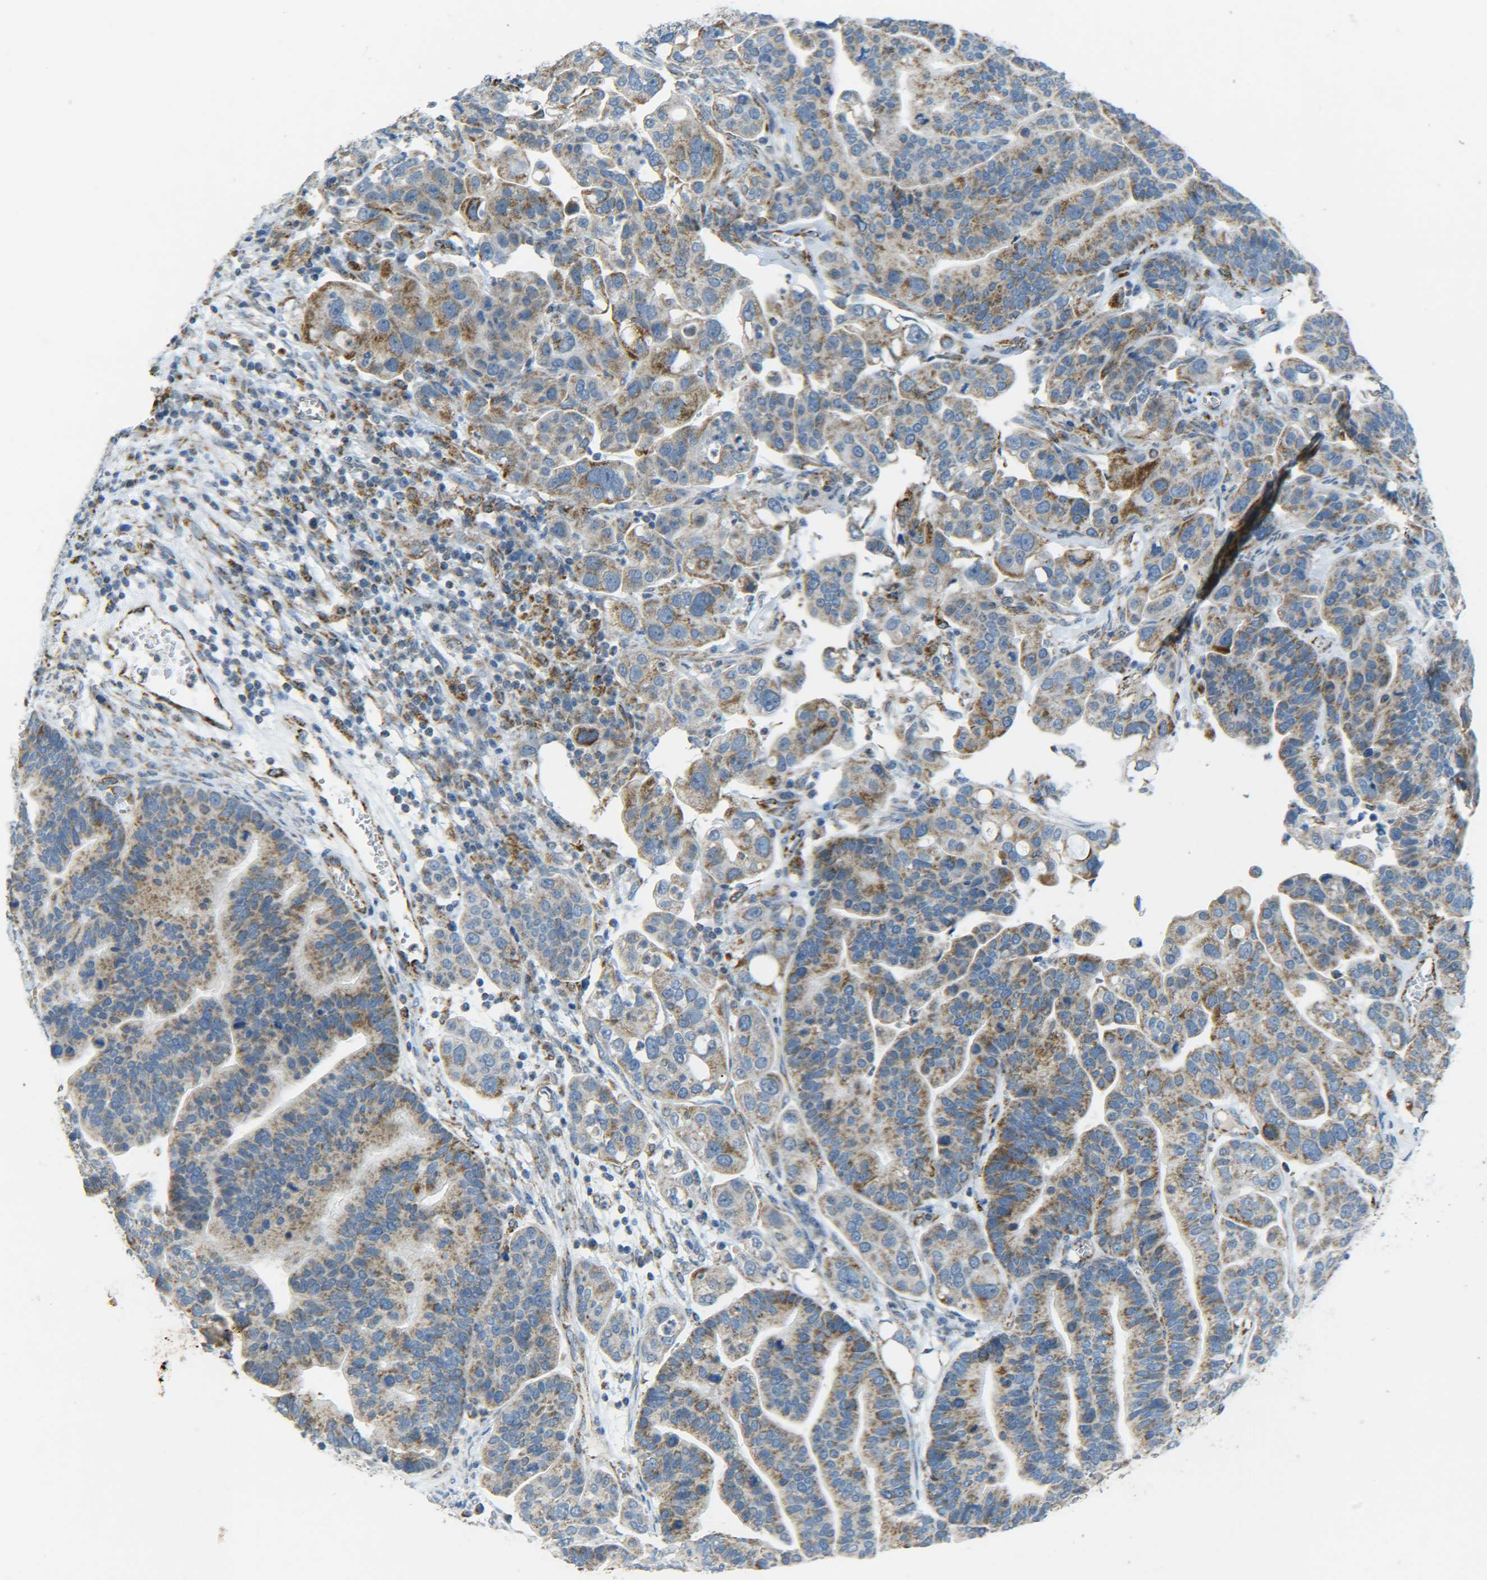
{"staining": {"intensity": "moderate", "quantity": ">75%", "location": "cytoplasmic/membranous"}, "tissue": "ovarian cancer", "cell_type": "Tumor cells", "image_type": "cancer", "snomed": [{"axis": "morphology", "description": "Cystadenocarcinoma, serous, NOS"}, {"axis": "topography", "description": "Ovary"}], "caption": "A medium amount of moderate cytoplasmic/membranous expression is appreciated in about >75% of tumor cells in serous cystadenocarcinoma (ovarian) tissue. Nuclei are stained in blue.", "gene": "CYB5R1", "patient": {"sex": "female", "age": 56}}